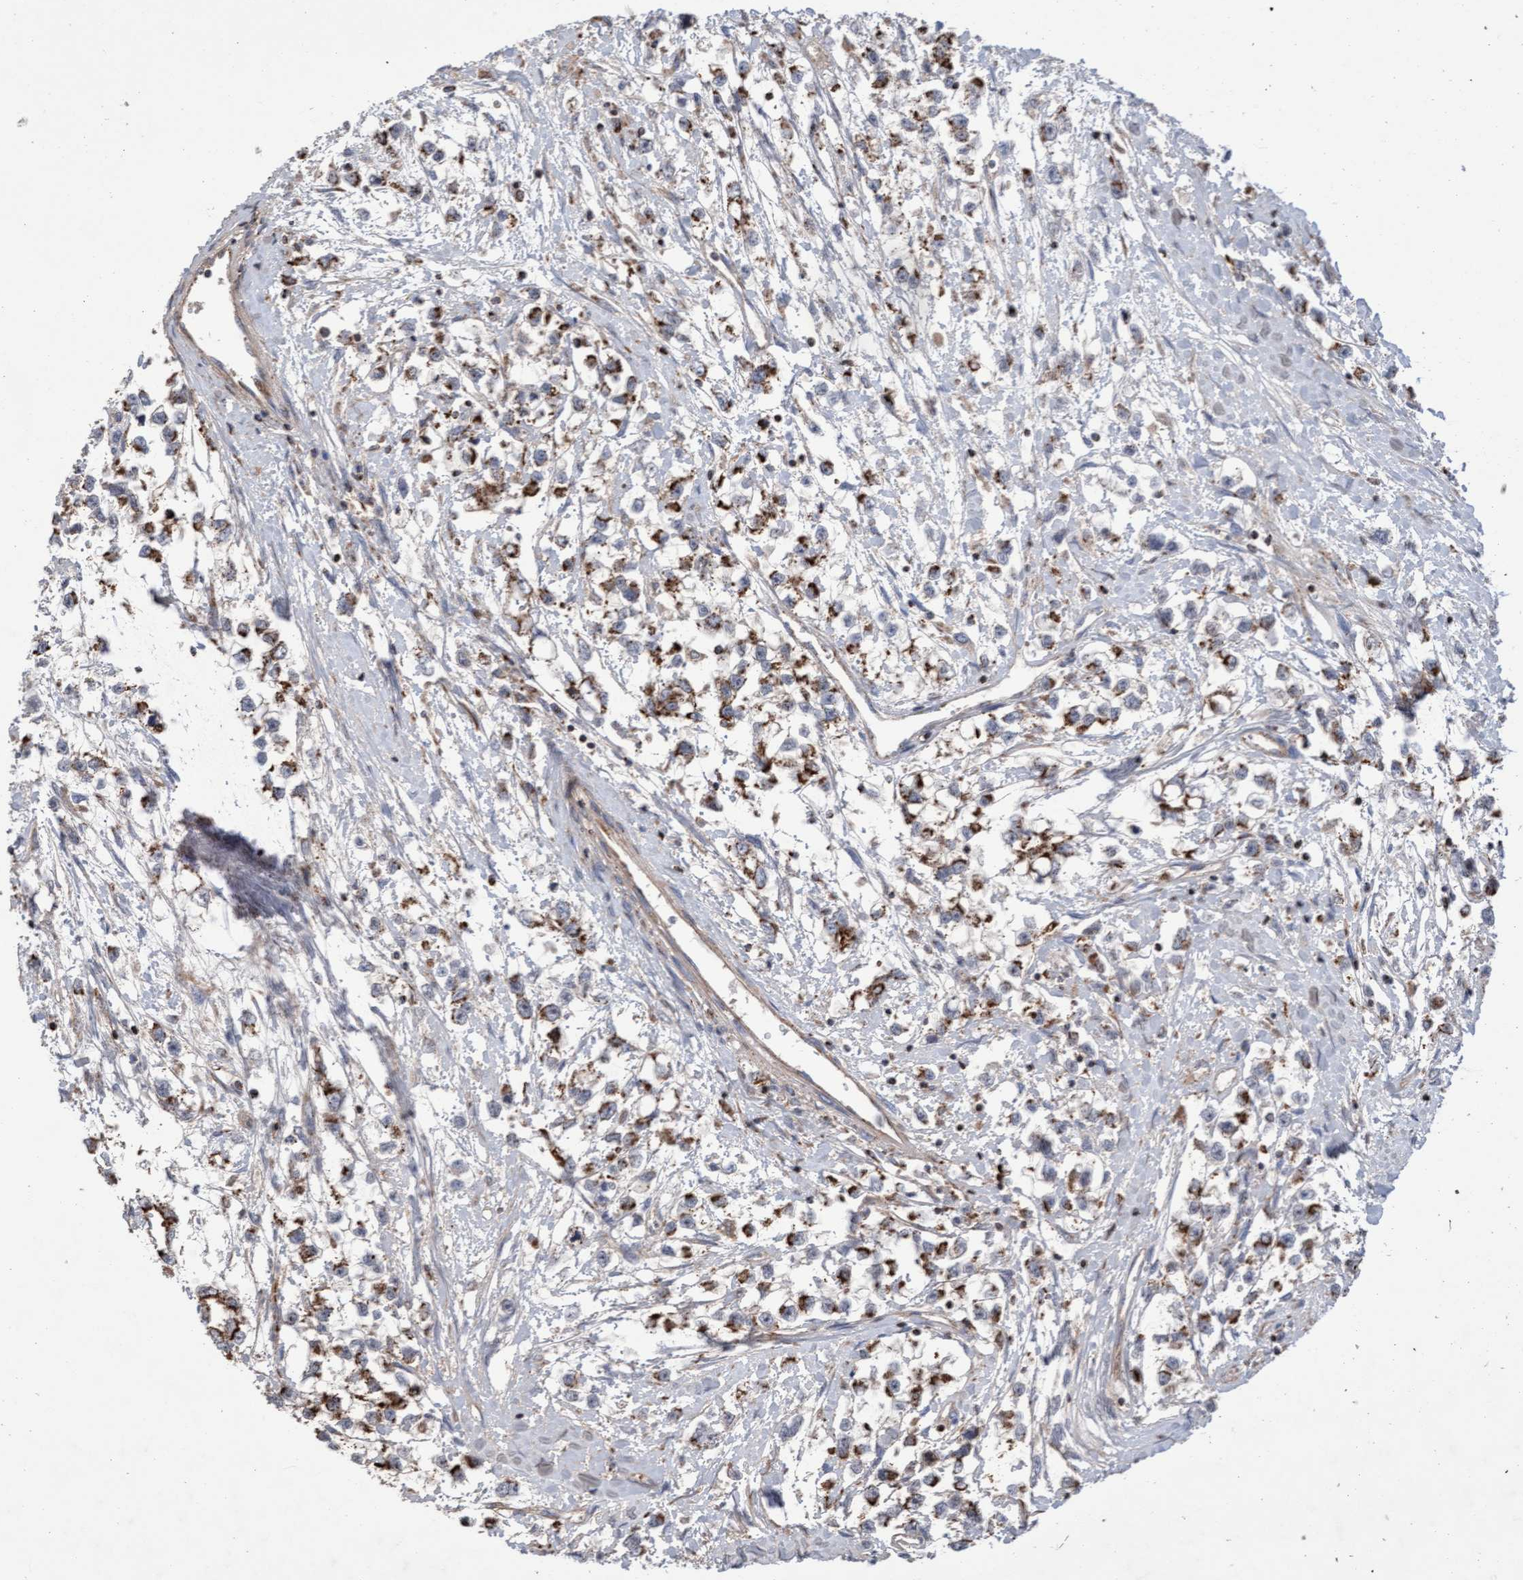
{"staining": {"intensity": "moderate", "quantity": "25%-75%", "location": "cytoplasmic/membranous"}, "tissue": "testis cancer", "cell_type": "Tumor cells", "image_type": "cancer", "snomed": [{"axis": "morphology", "description": "Seminoma, NOS"}, {"axis": "morphology", "description": "Carcinoma, Embryonal, NOS"}, {"axis": "topography", "description": "Testis"}], "caption": "Immunohistochemical staining of testis embryonal carcinoma displays medium levels of moderate cytoplasmic/membranous protein expression in approximately 25%-75% of tumor cells.", "gene": "PECR", "patient": {"sex": "male", "age": 51}}